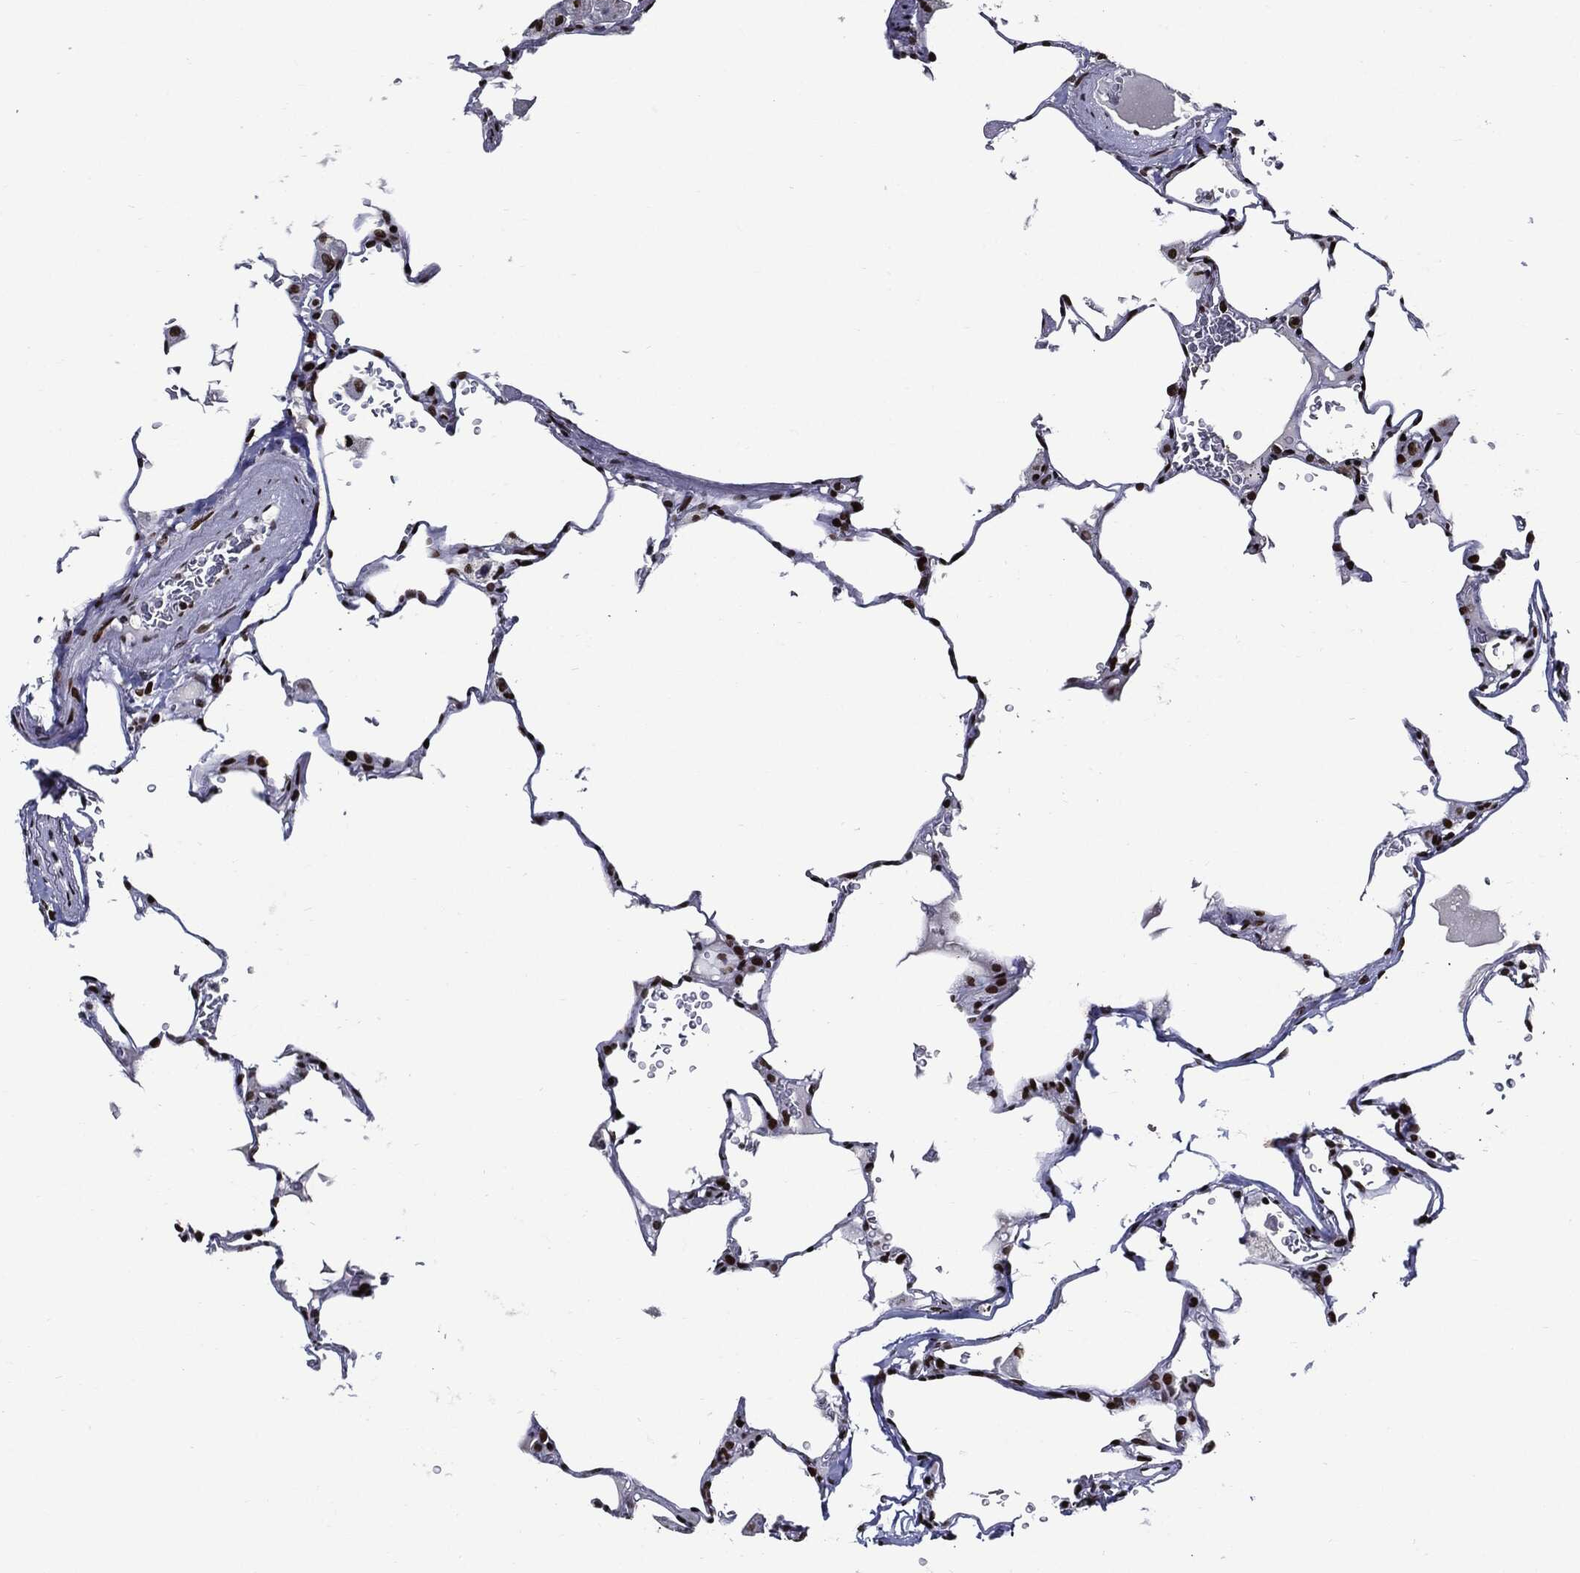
{"staining": {"intensity": "strong", "quantity": ">75%", "location": "nuclear"}, "tissue": "lung", "cell_type": "Alveolar cells", "image_type": "normal", "snomed": [{"axis": "morphology", "description": "Normal tissue, NOS"}, {"axis": "morphology", "description": "Adenocarcinoma, metastatic, NOS"}, {"axis": "topography", "description": "Lung"}], "caption": "Immunohistochemical staining of benign lung exhibits >75% levels of strong nuclear protein positivity in about >75% of alveolar cells.", "gene": "ZFP91", "patient": {"sex": "male", "age": 45}}